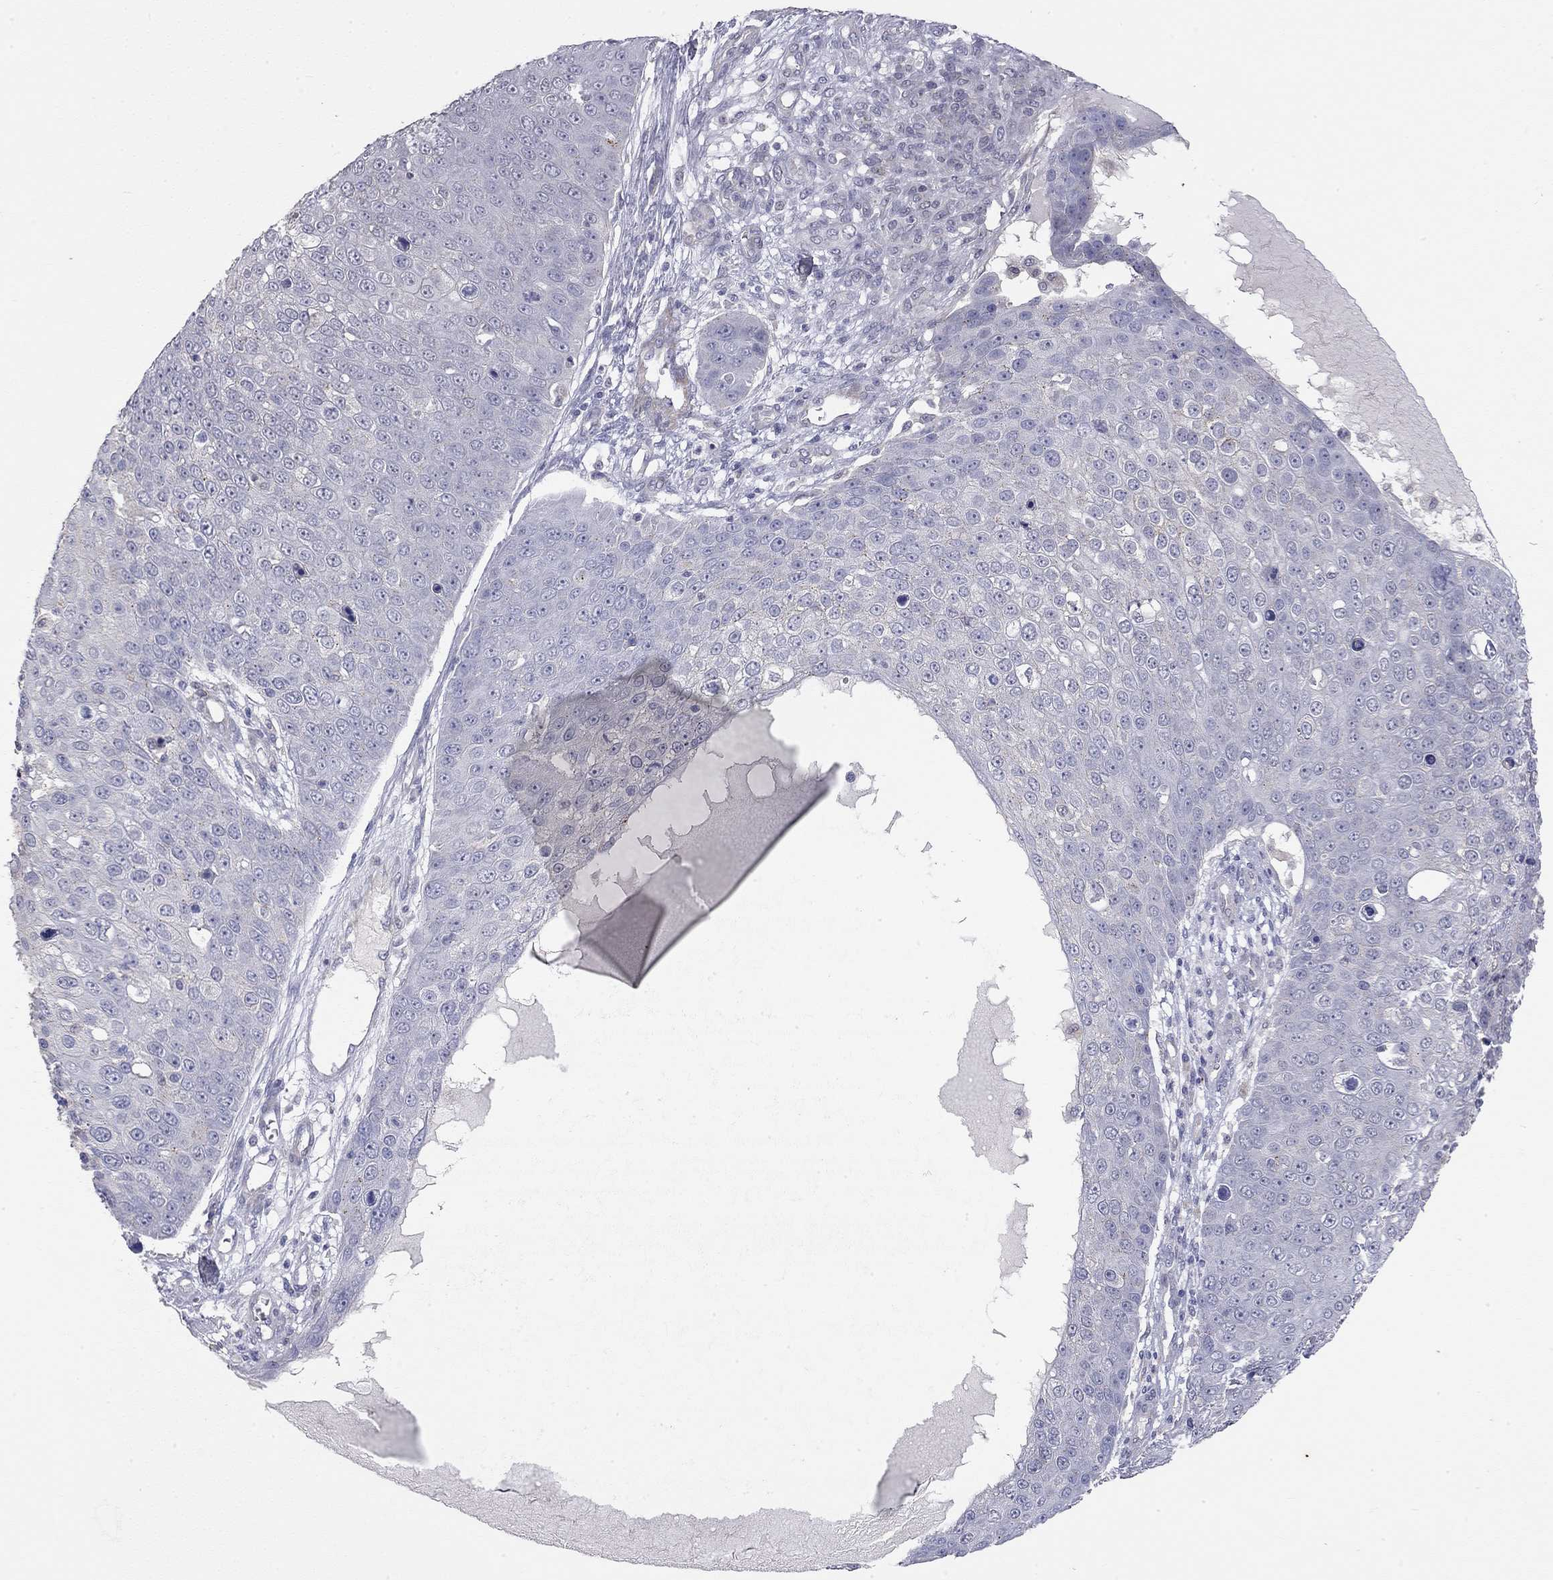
{"staining": {"intensity": "negative", "quantity": "none", "location": "none"}, "tissue": "skin cancer", "cell_type": "Tumor cells", "image_type": "cancer", "snomed": [{"axis": "morphology", "description": "Squamous cell carcinoma, NOS"}, {"axis": "topography", "description": "Skin"}], "caption": "This photomicrograph is of squamous cell carcinoma (skin) stained with immunohistochemistry (IHC) to label a protein in brown with the nuclei are counter-stained blue. There is no positivity in tumor cells.", "gene": "PAPSS2", "patient": {"sex": "male", "age": 71}}